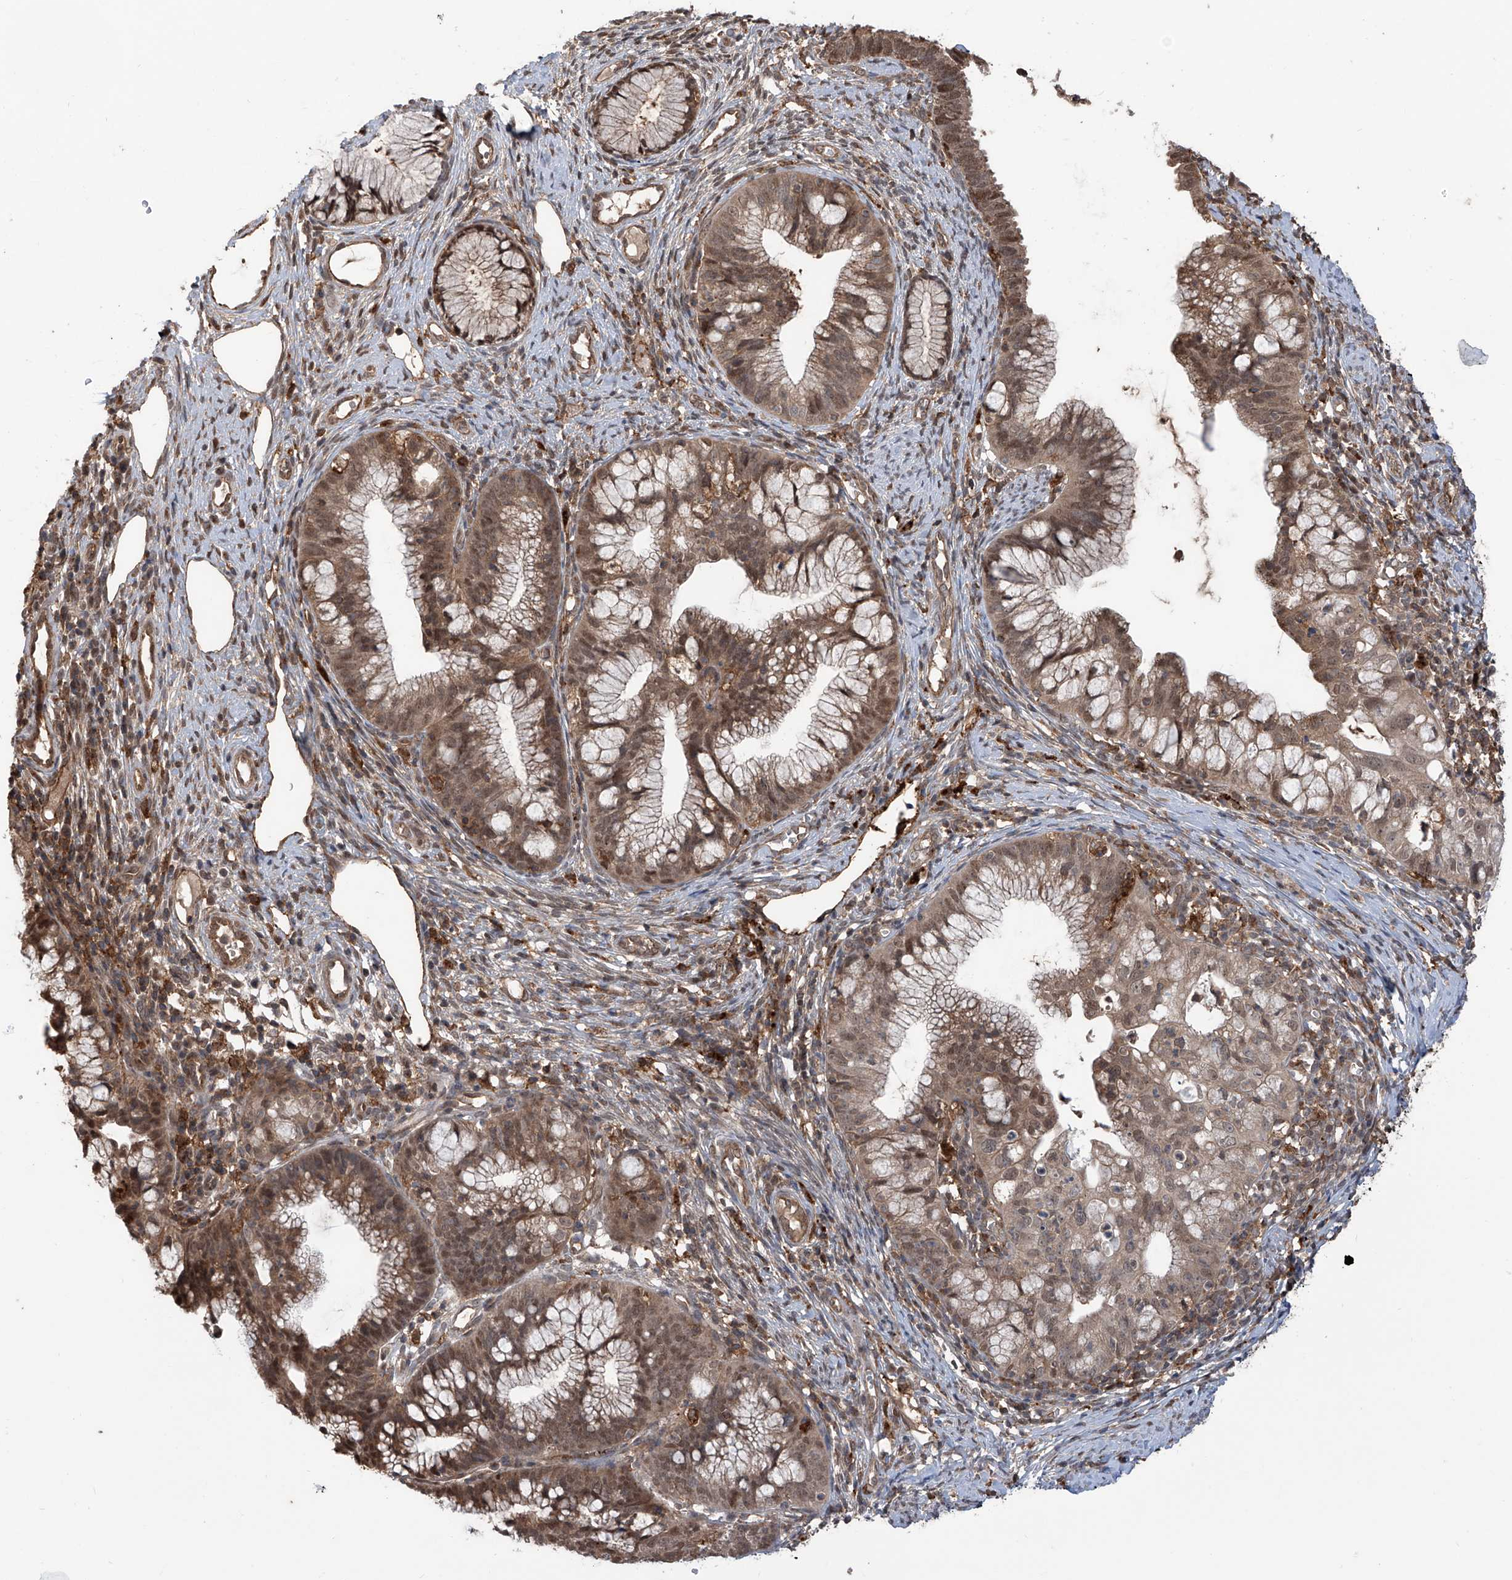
{"staining": {"intensity": "moderate", "quantity": ">75%", "location": "cytoplasmic/membranous,nuclear"}, "tissue": "cervical cancer", "cell_type": "Tumor cells", "image_type": "cancer", "snomed": [{"axis": "morphology", "description": "Adenocarcinoma, NOS"}, {"axis": "topography", "description": "Cervix"}], "caption": "Immunohistochemical staining of adenocarcinoma (cervical) shows medium levels of moderate cytoplasmic/membranous and nuclear positivity in approximately >75% of tumor cells.", "gene": "HOXC8", "patient": {"sex": "female", "age": 36}}